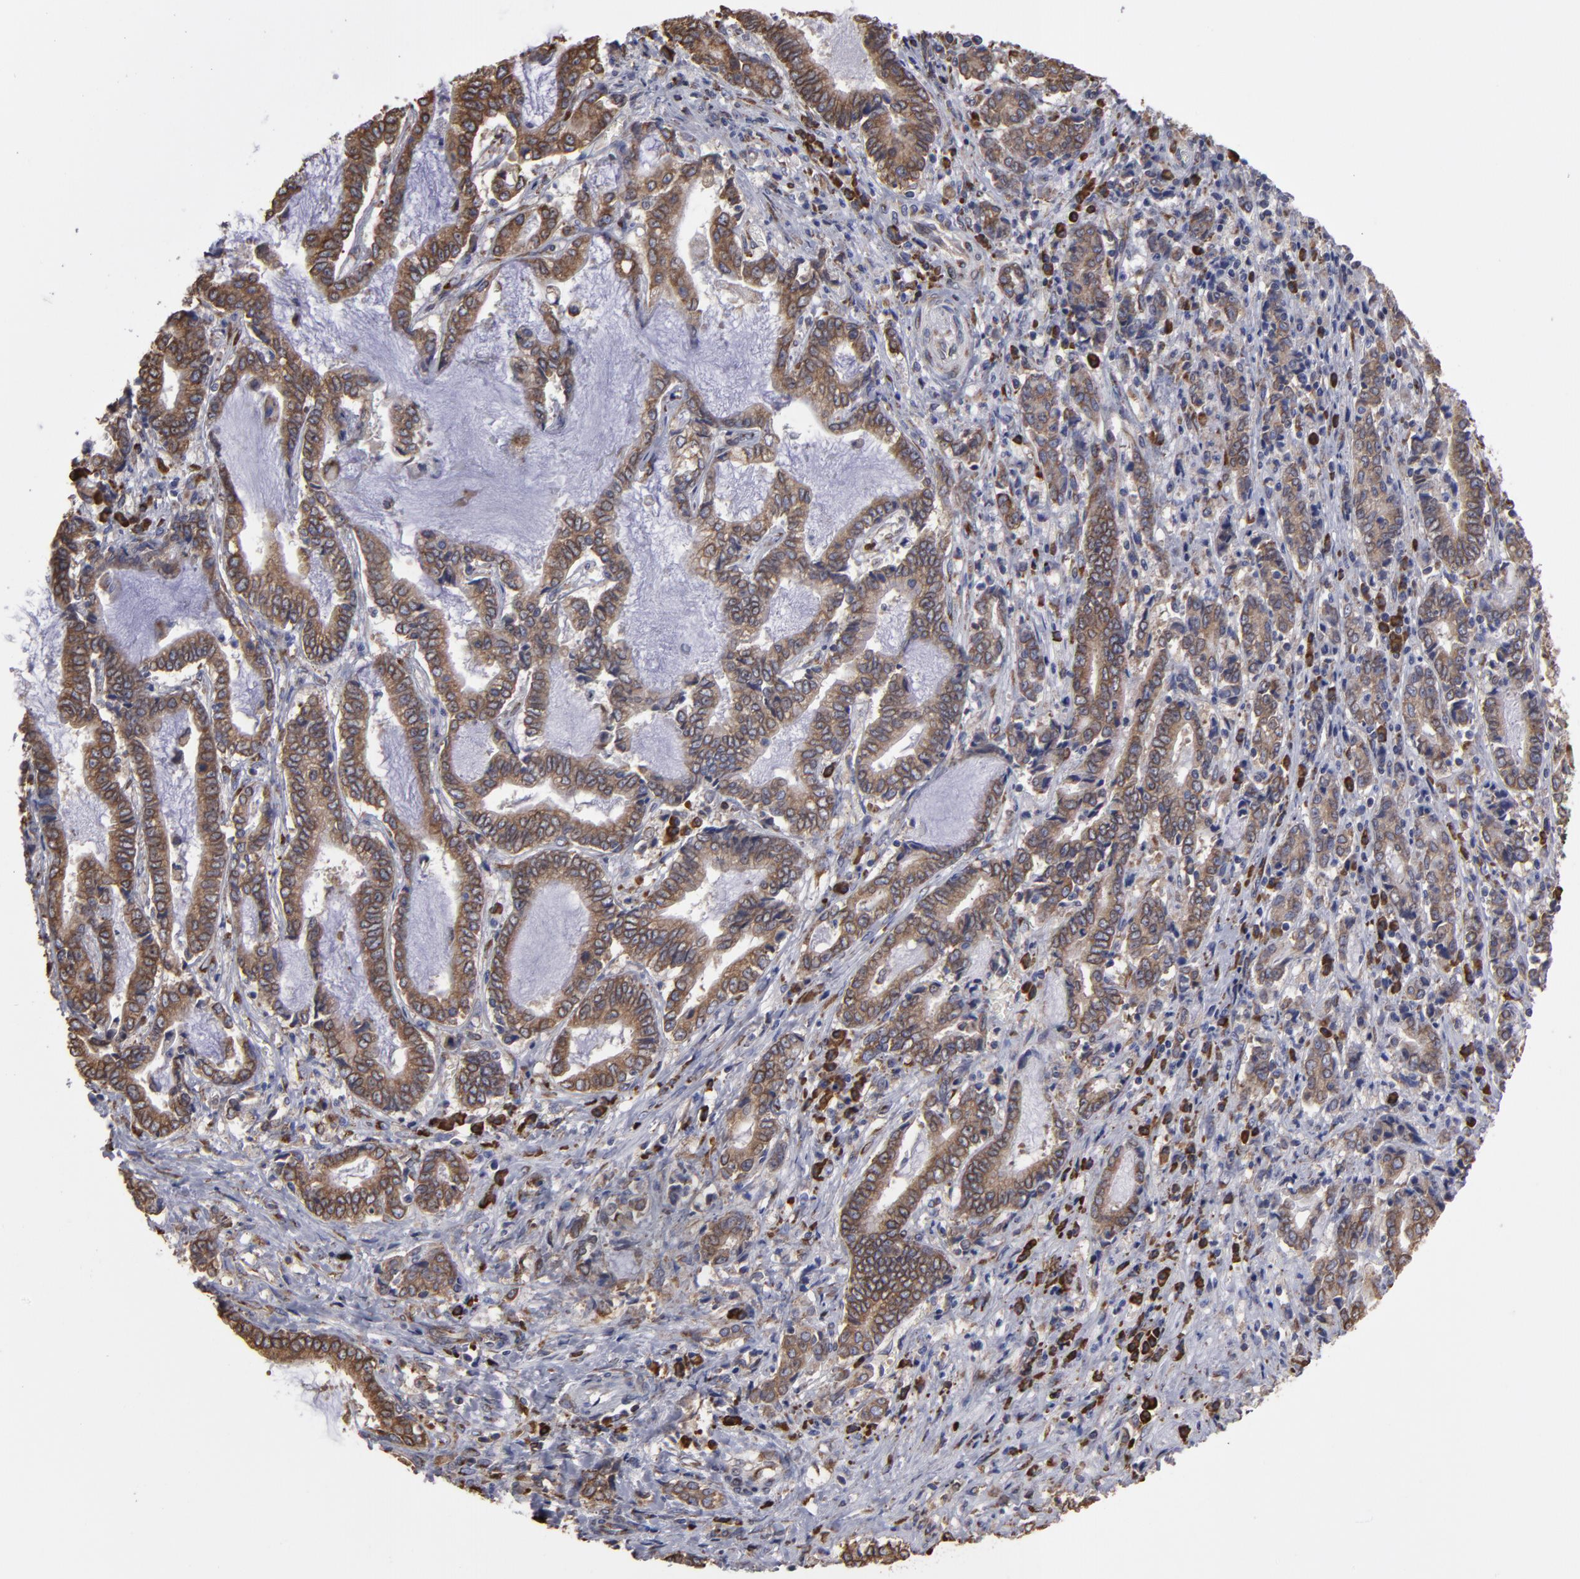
{"staining": {"intensity": "strong", "quantity": ">75%", "location": "cytoplasmic/membranous"}, "tissue": "liver cancer", "cell_type": "Tumor cells", "image_type": "cancer", "snomed": [{"axis": "morphology", "description": "Cholangiocarcinoma"}, {"axis": "topography", "description": "Liver"}], "caption": "IHC micrograph of liver cancer stained for a protein (brown), which reveals high levels of strong cytoplasmic/membranous staining in approximately >75% of tumor cells.", "gene": "SND1", "patient": {"sex": "male", "age": 57}}